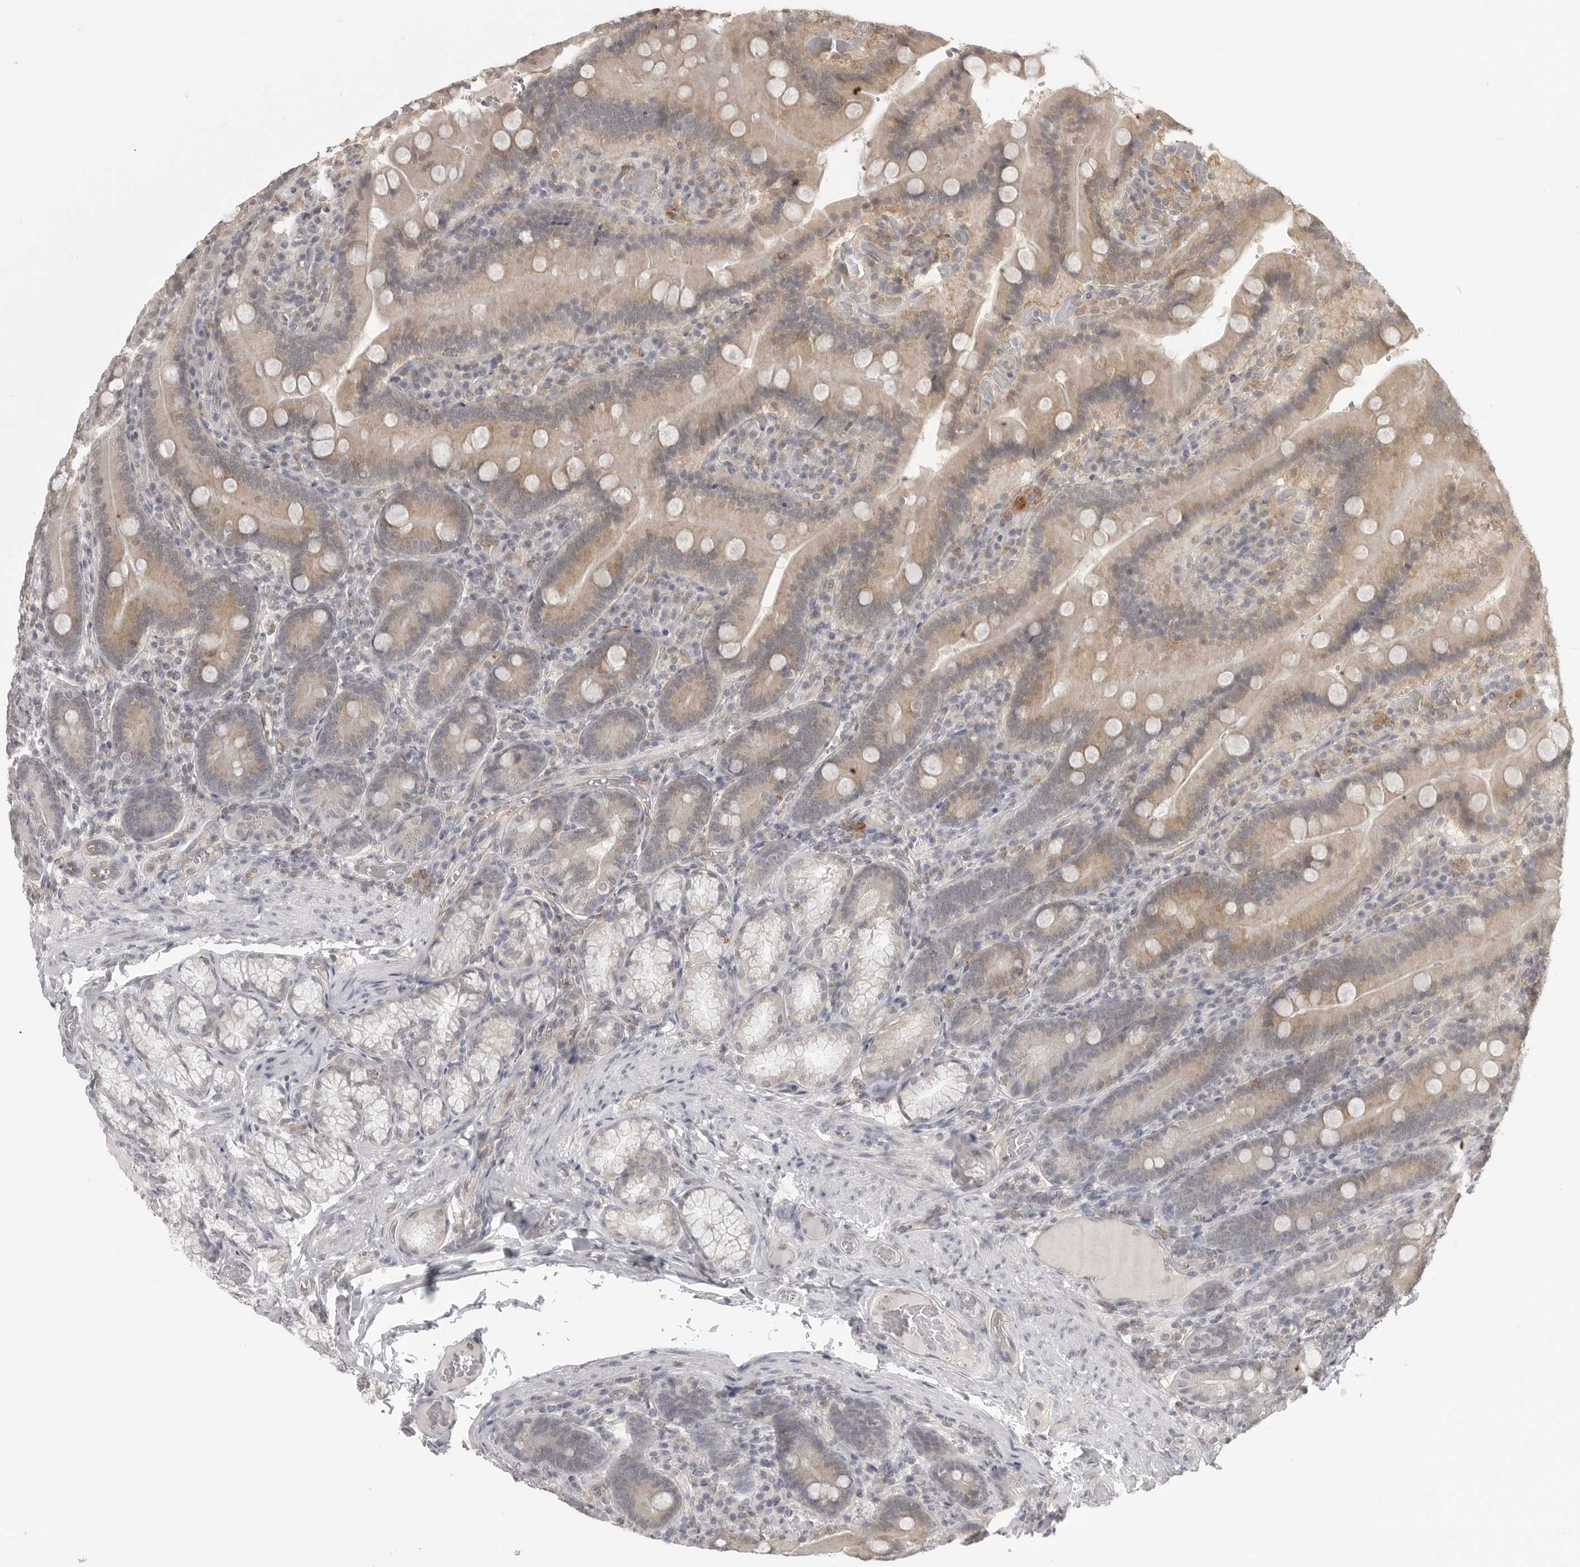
{"staining": {"intensity": "weak", "quantity": ">75%", "location": "cytoplasmic/membranous"}, "tissue": "duodenum", "cell_type": "Glandular cells", "image_type": "normal", "snomed": [{"axis": "morphology", "description": "Normal tissue, NOS"}, {"axis": "topography", "description": "Duodenum"}], "caption": "IHC photomicrograph of normal duodenum: duodenum stained using IHC shows low levels of weak protein expression localized specifically in the cytoplasmic/membranous of glandular cells, appearing as a cytoplasmic/membranous brown color.", "gene": "IFNGR1", "patient": {"sex": "female", "age": 62}}